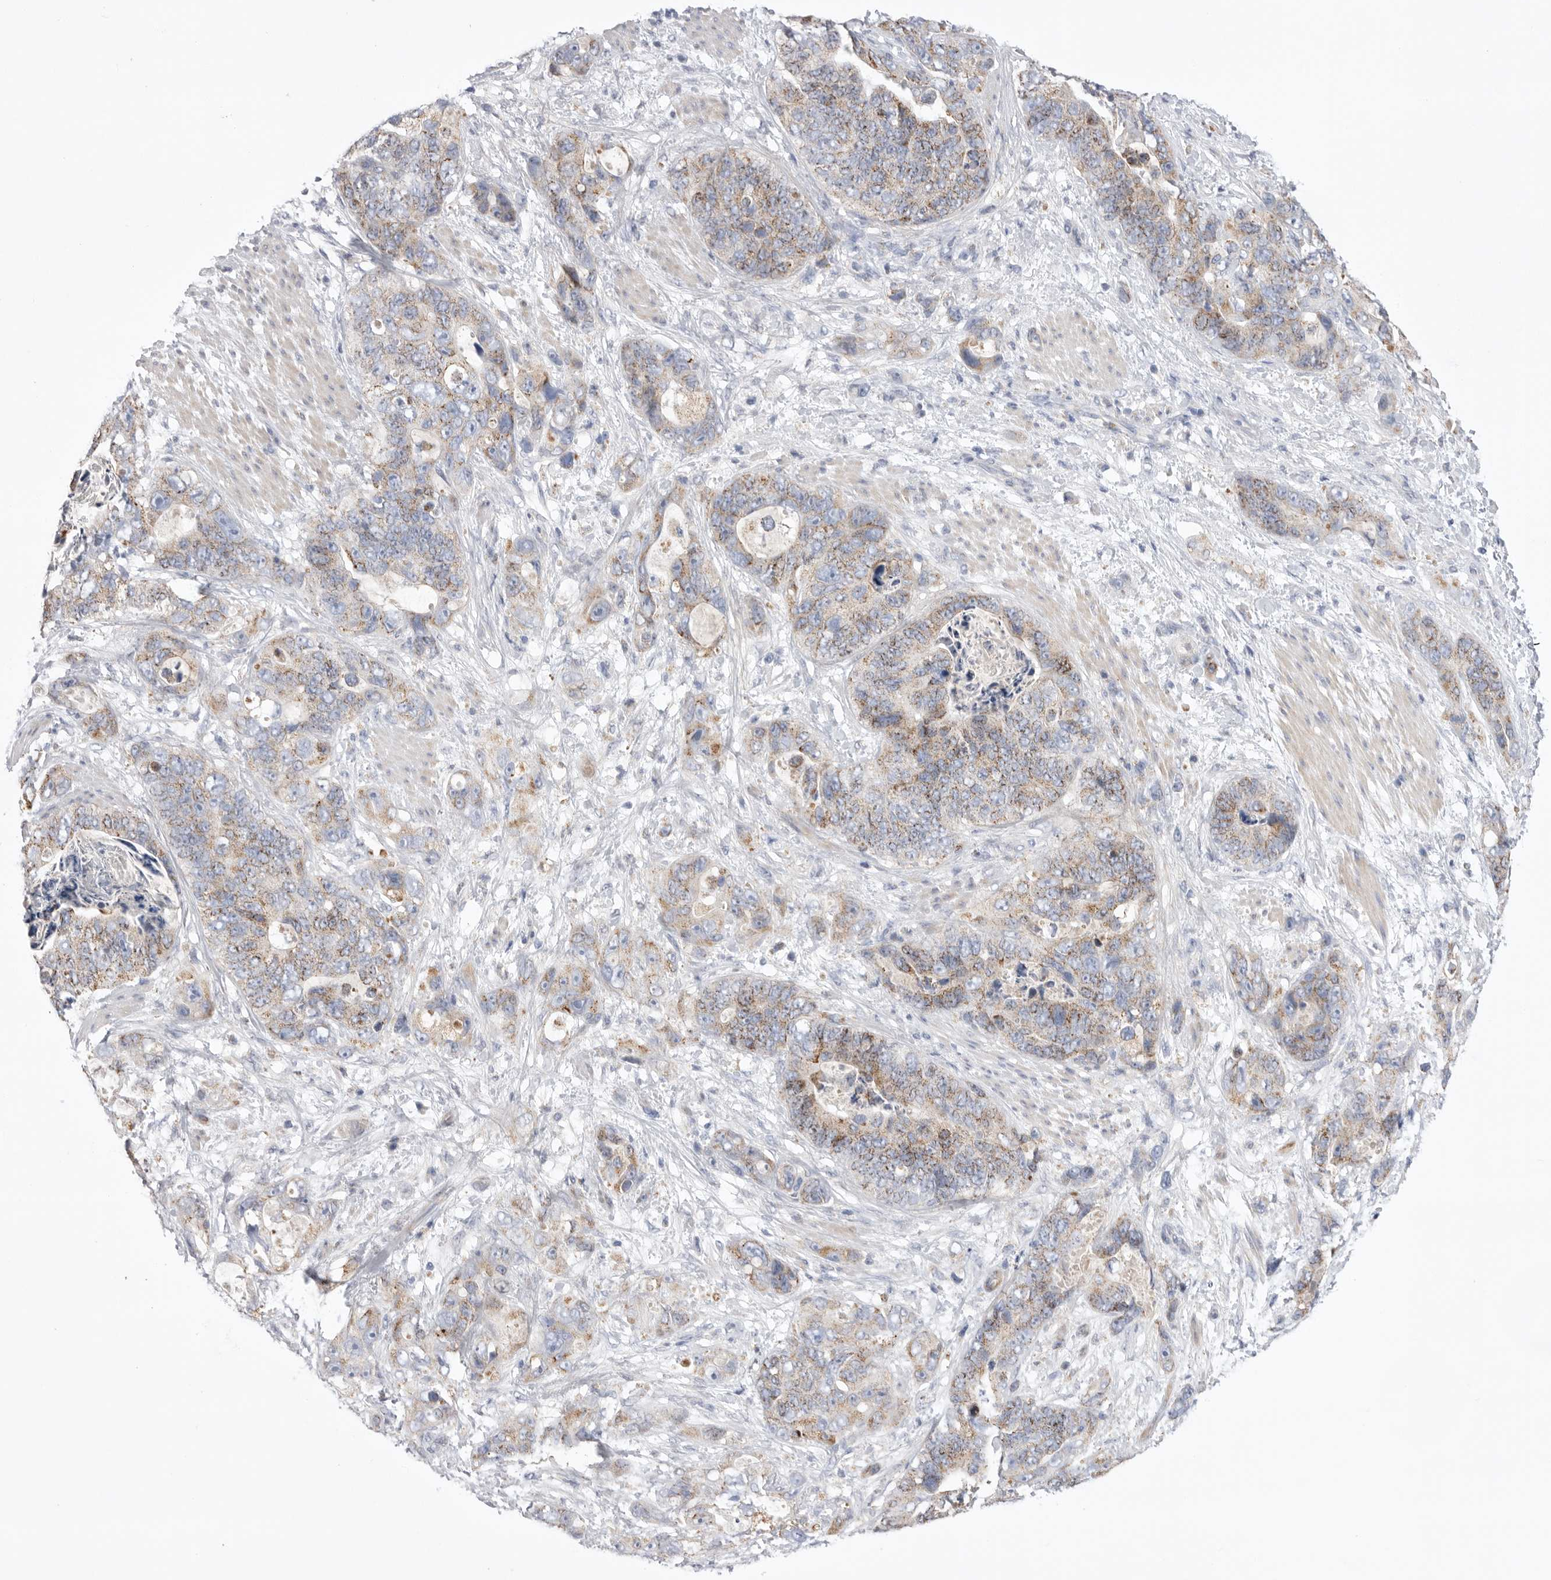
{"staining": {"intensity": "moderate", "quantity": "25%-75%", "location": "cytoplasmic/membranous"}, "tissue": "stomach cancer", "cell_type": "Tumor cells", "image_type": "cancer", "snomed": [{"axis": "morphology", "description": "Normal tissue, NOS"}, {"axis": "morphology", "description": "Adenocarcinoma, NOS"}, {"axis": "topography", "description": "Stomach"}], "caption": "Tumor cells display medium levels of moderate cytoplasmic/membranous positivity in approximately 25%-75% of cells in human adenocarcinoma (stomach).", "gene": "CCDC126", "patient": {"sex": "female", "age": 89}}